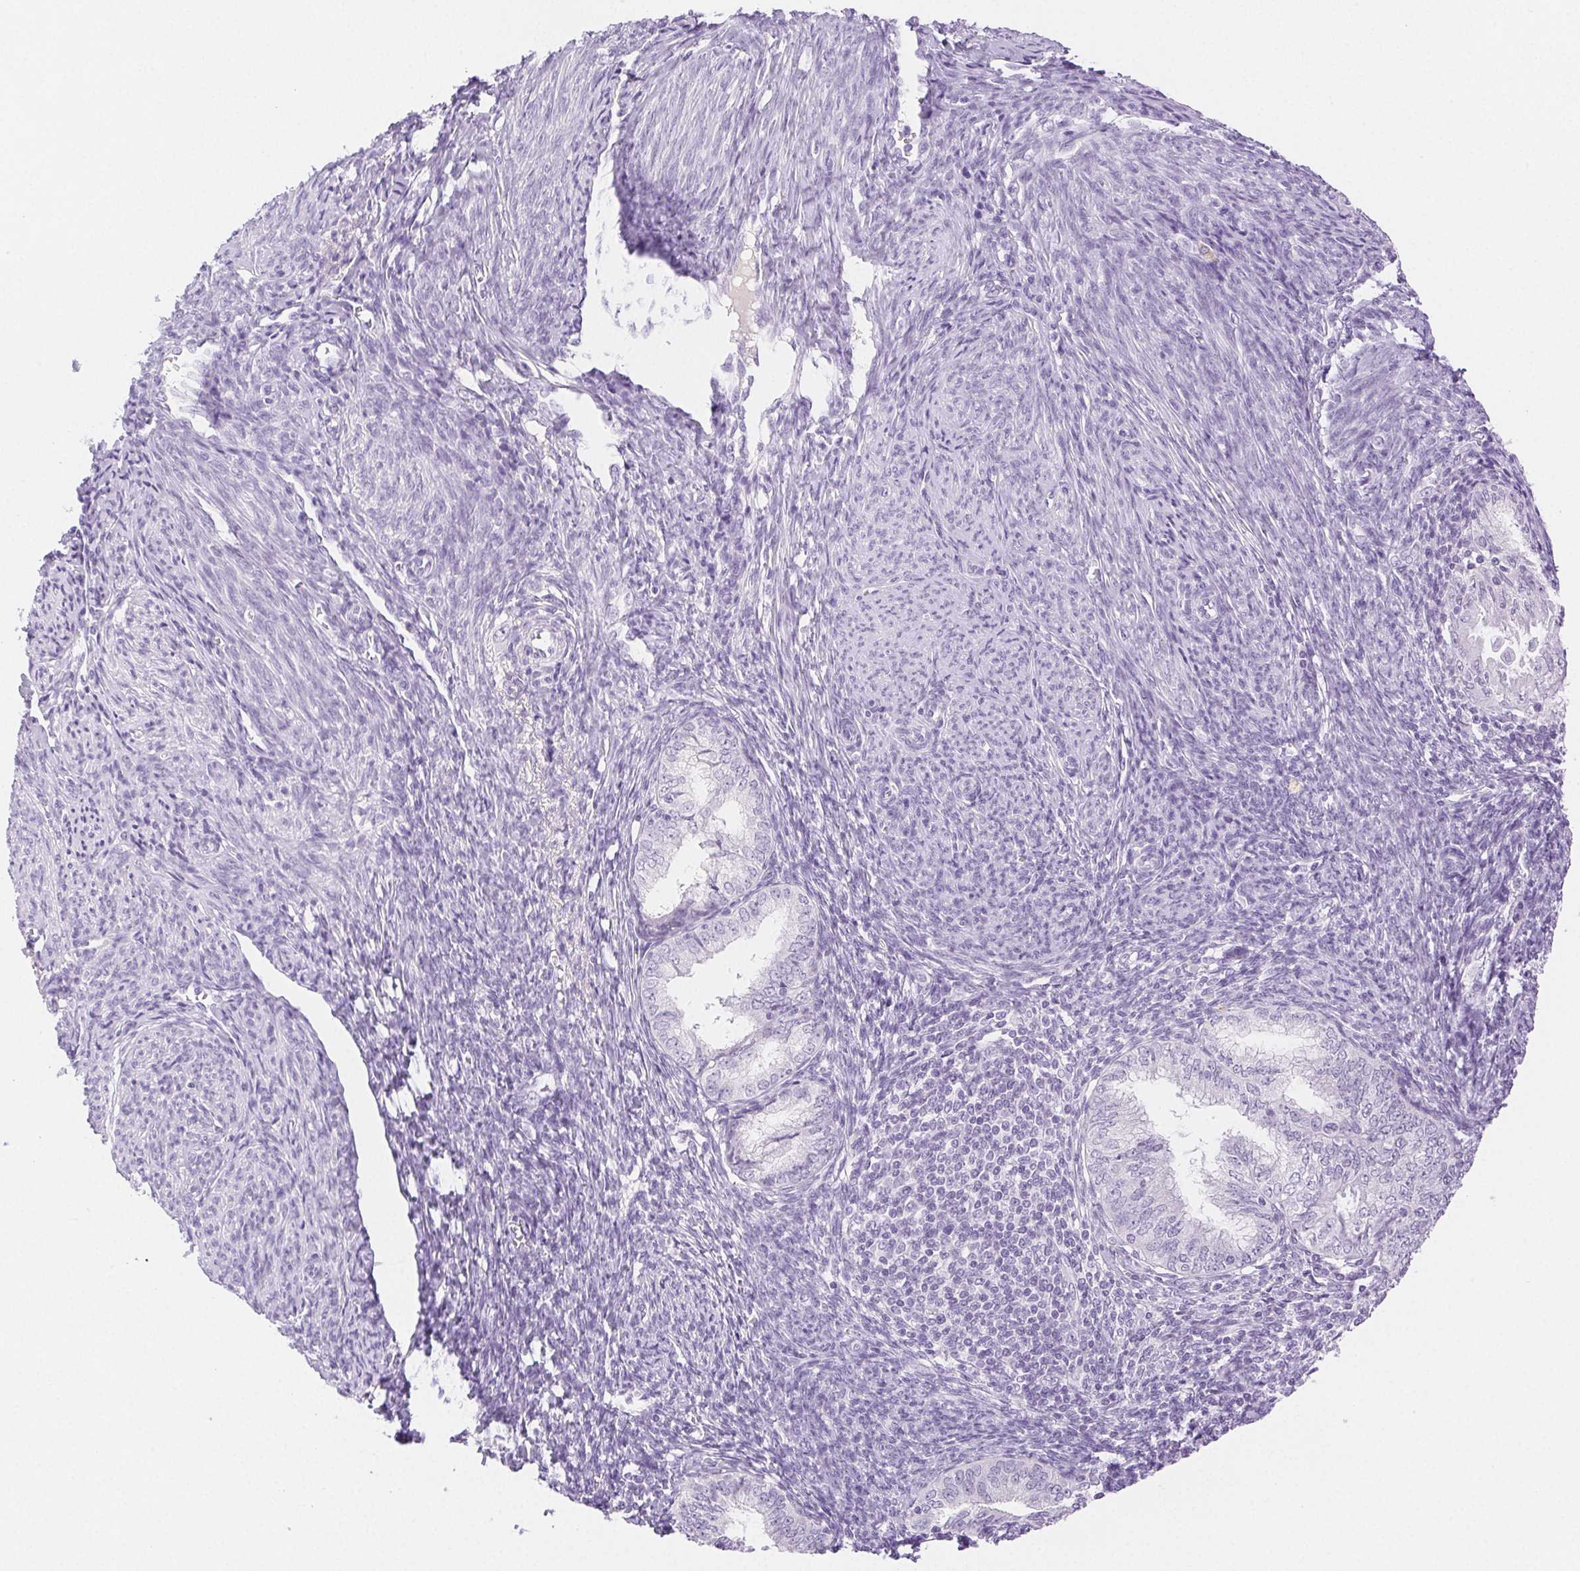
{"staining": {"intensity": "negative", "quantity": "none", "location": "none"}, "tissue": "endometrial cancer", "cell_type": "Tumor cells", "image_type": "cancer", "snomed": [{"axis": "morphology", "description": "Adenocarcinoma, NOS"}, {"axis": "topography", "description": "Endometrium"}], "caption": "There is no significant positivity in tumor cells of adenocarcinoma (endometrial).", "gene": "SPACA4", "patient": {"sex": "female", "age": 55}}